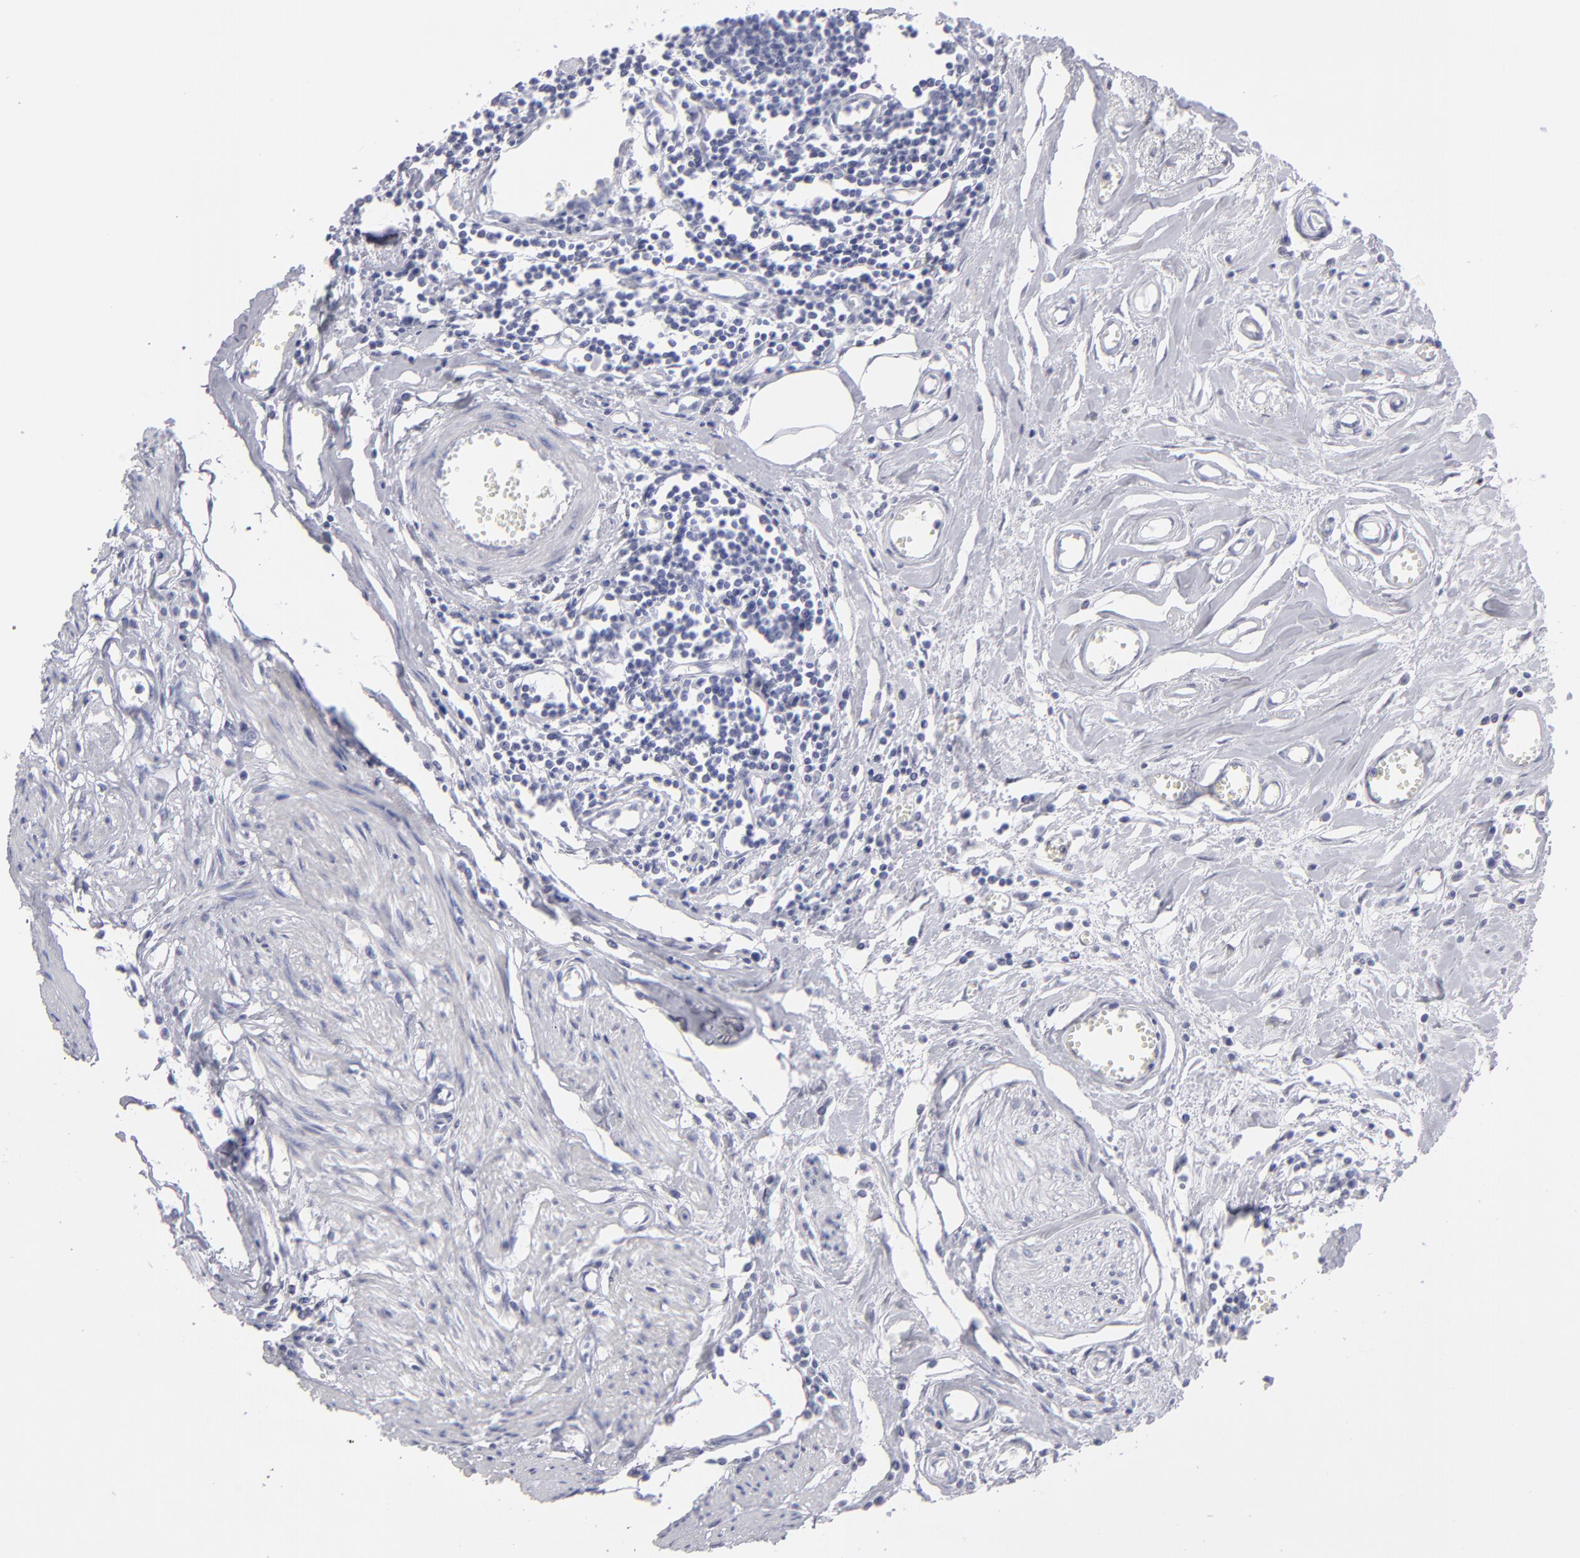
{"staining": {"intensity": "negative", "quantity": "none", "location": "none"}, "tissue": "urothelial cancer", "cell_type": "Tumor cells", "image_type": "cancer", "snomed": [{"axis": "morphology", "description": "Urothelial carcinoma, High grade"}, {"axis": "topography", "description": "Urinary bladder"}], "caption": "Immunohistochemical staining of high-grade urothelial carcinoma shows no significant expression in tumor cells. (Brightfield microscopy of DAB (3,3'-diaminobenzidine) immunohistochemistry (IHC) at high magnification).", "gene": "ALDOB", "patient": {"sex": "male", "age": 54}}